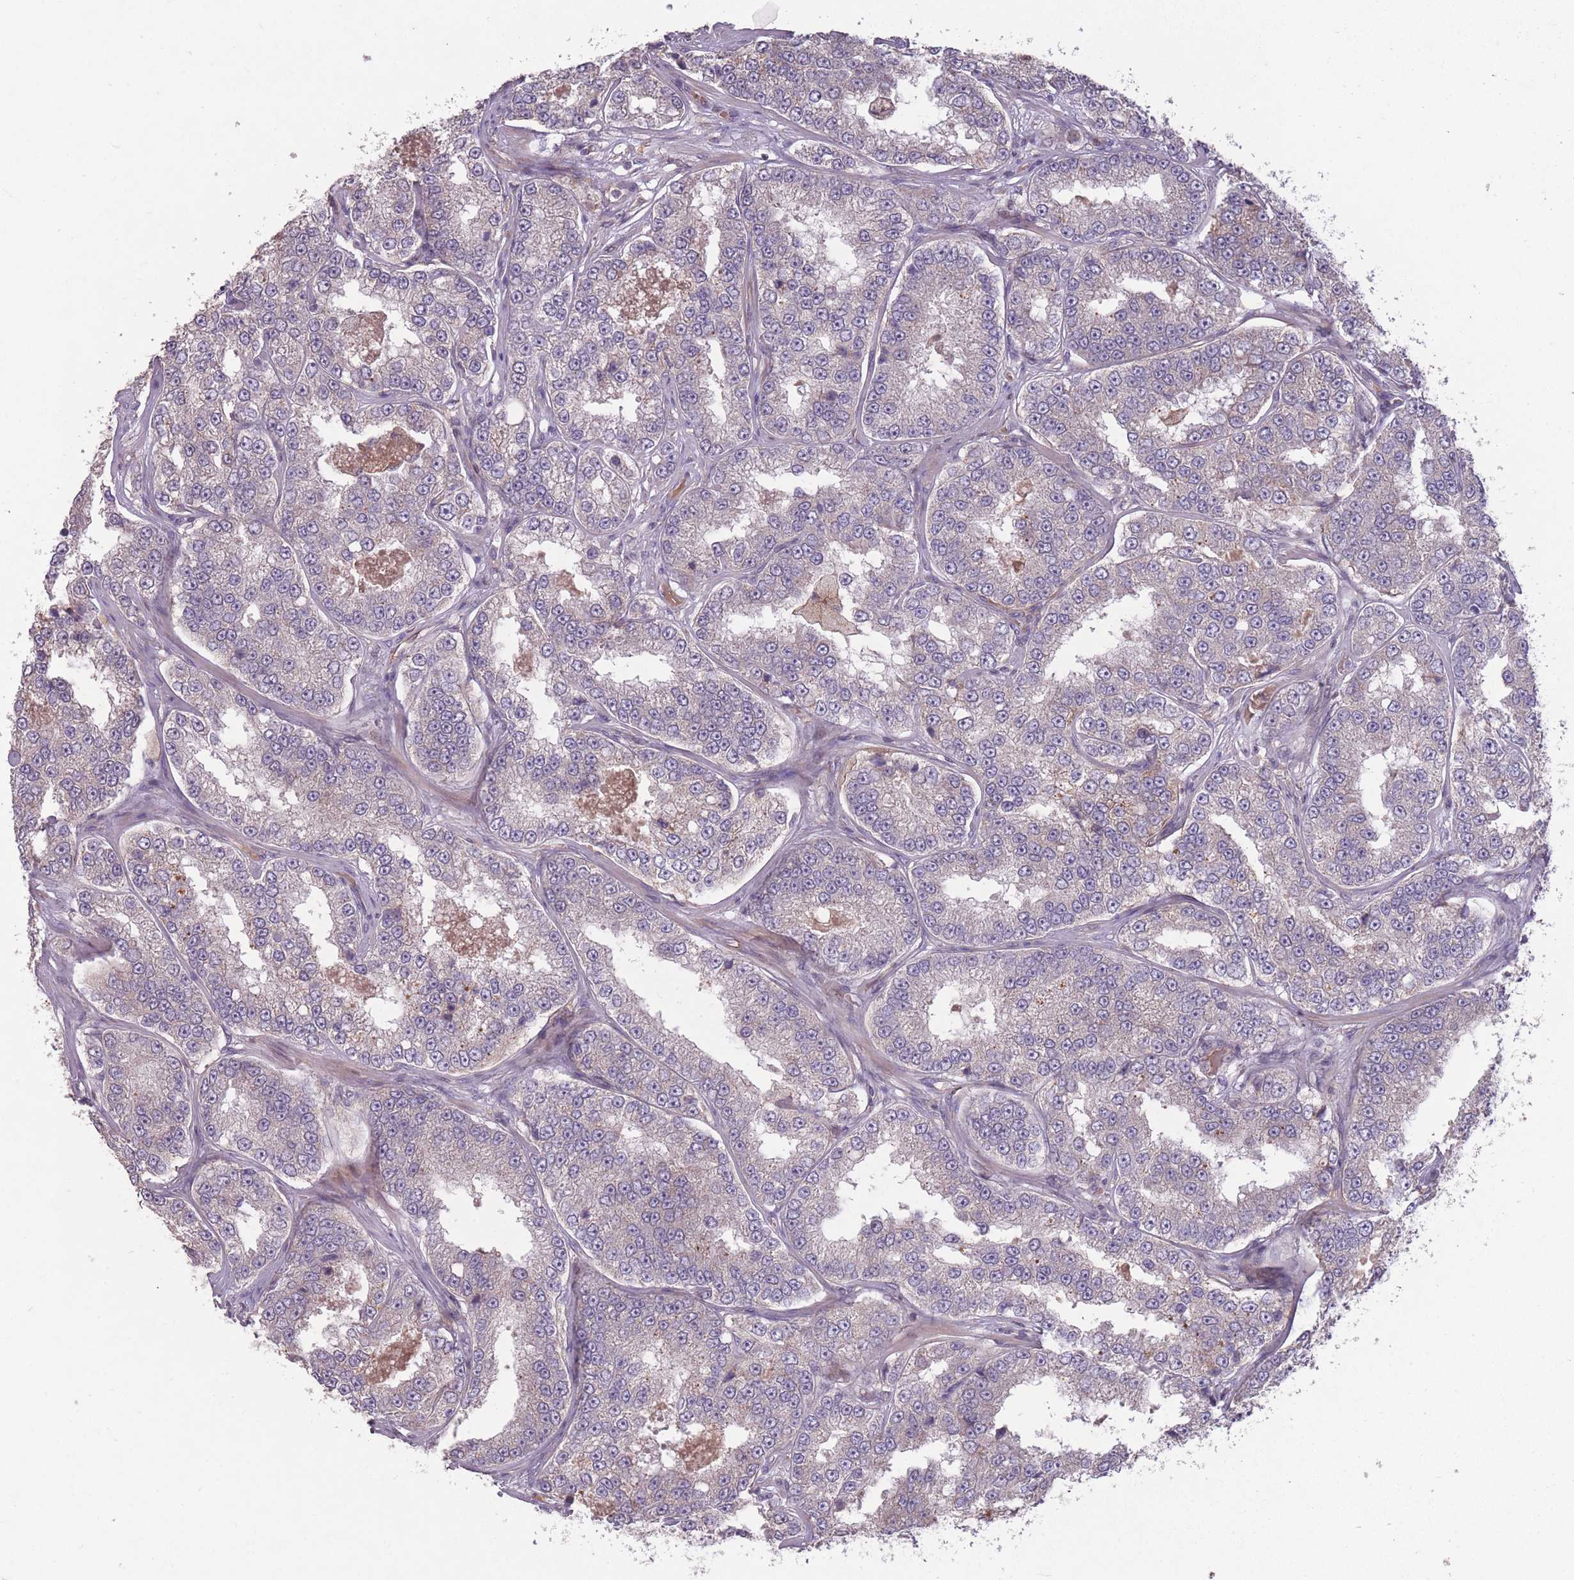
{"staining": {"intensity": "negative", "quantity": "none", "location": "none"}, "tissue": "prostate cancer", "cell_type": "Tumor cells", "image_type": "cancer", "snomed": [{"axis": "morphology", "description": "Normal tissue, NOS"}, {"axis": "morphology", "description": "Adenocarcinoma, High grade"}, {"axis": "topography", "description": "Prostate"}], "caption": "High power microscopy histopathology image of an immunohistochemistry (IHC) image of prostate high-grade adenocarcinoma, revealing no significant expression in tumor cells.", "gene": "OR2V2", "patient": {"sex": "male", "age": 83}}